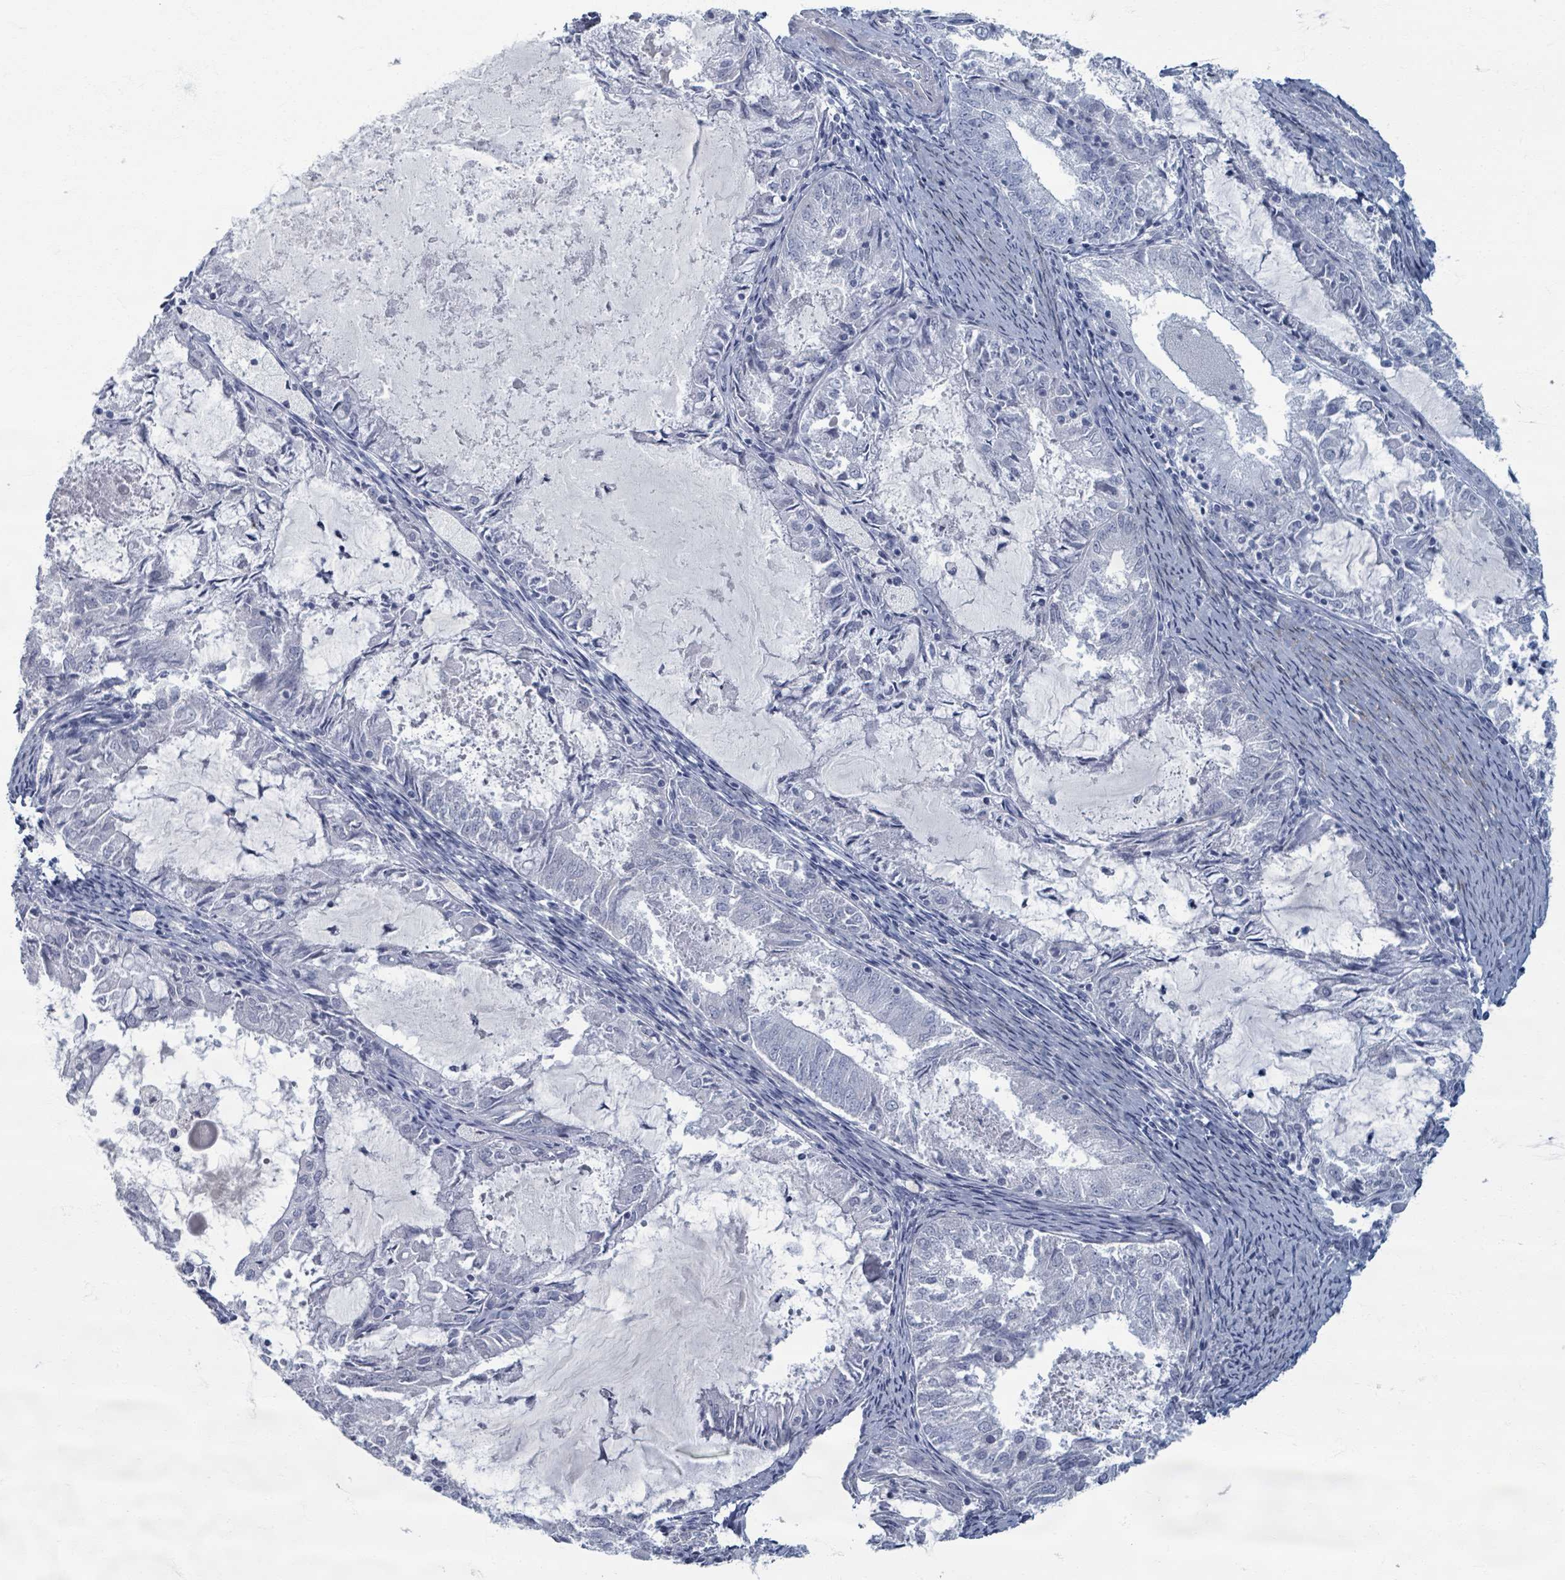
{"staining": {"intensity": "negative", "quantity": "none", "location": "none"}, "tissue": "endometrial cancer", "cell_type": "Tumor cells", "image_type": "cancer", "snomed": [{"axis": "morphology", "description": "Adenocarcinoma, NOS"}, {"axis": "topography", "description": "Endometrium"}], "caption": "Tumor cells are negative for brown protein staining in endometrial cancer.", "gene": "TAS2R1", "patient": {"sex": "female", "age": 57}}